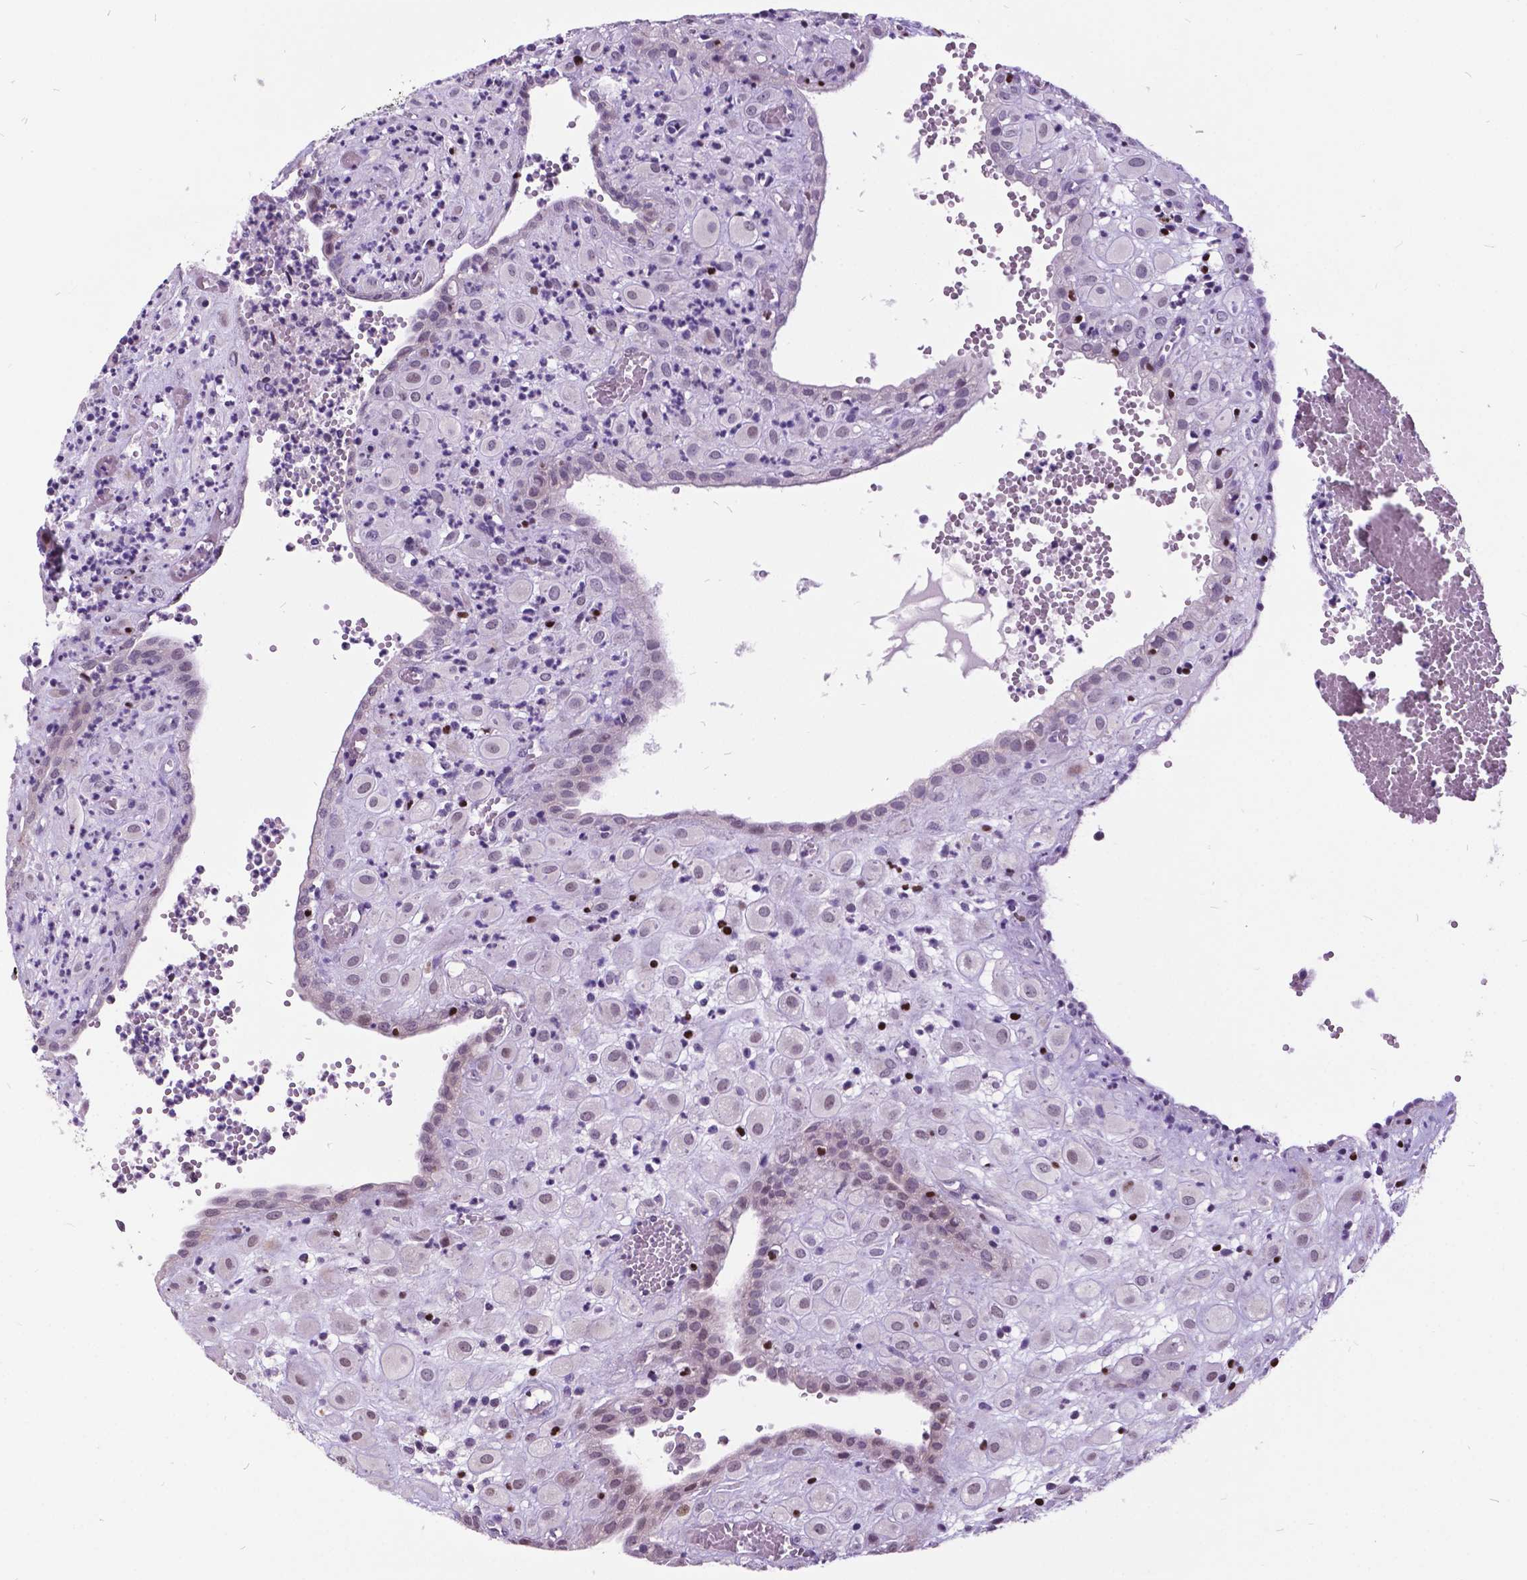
{"staining": {"intensity": "weak", "quantity": "<25%", "location": "nuclear"}, "tissue": "placenta", "cell_type": "Decidual cells", "image_type": "normal", "snomed": [{"axis": "morphology", "description": "Normal tissue, NOS"}, {"axis": "topography", "description": "Placenta"}], "caption": "Immunohistochemistry (IHC) of normal human placenta displays no expression in decidual cells.", "gene": "DPF3", "patient": {"sex": "female", "age": 24}}